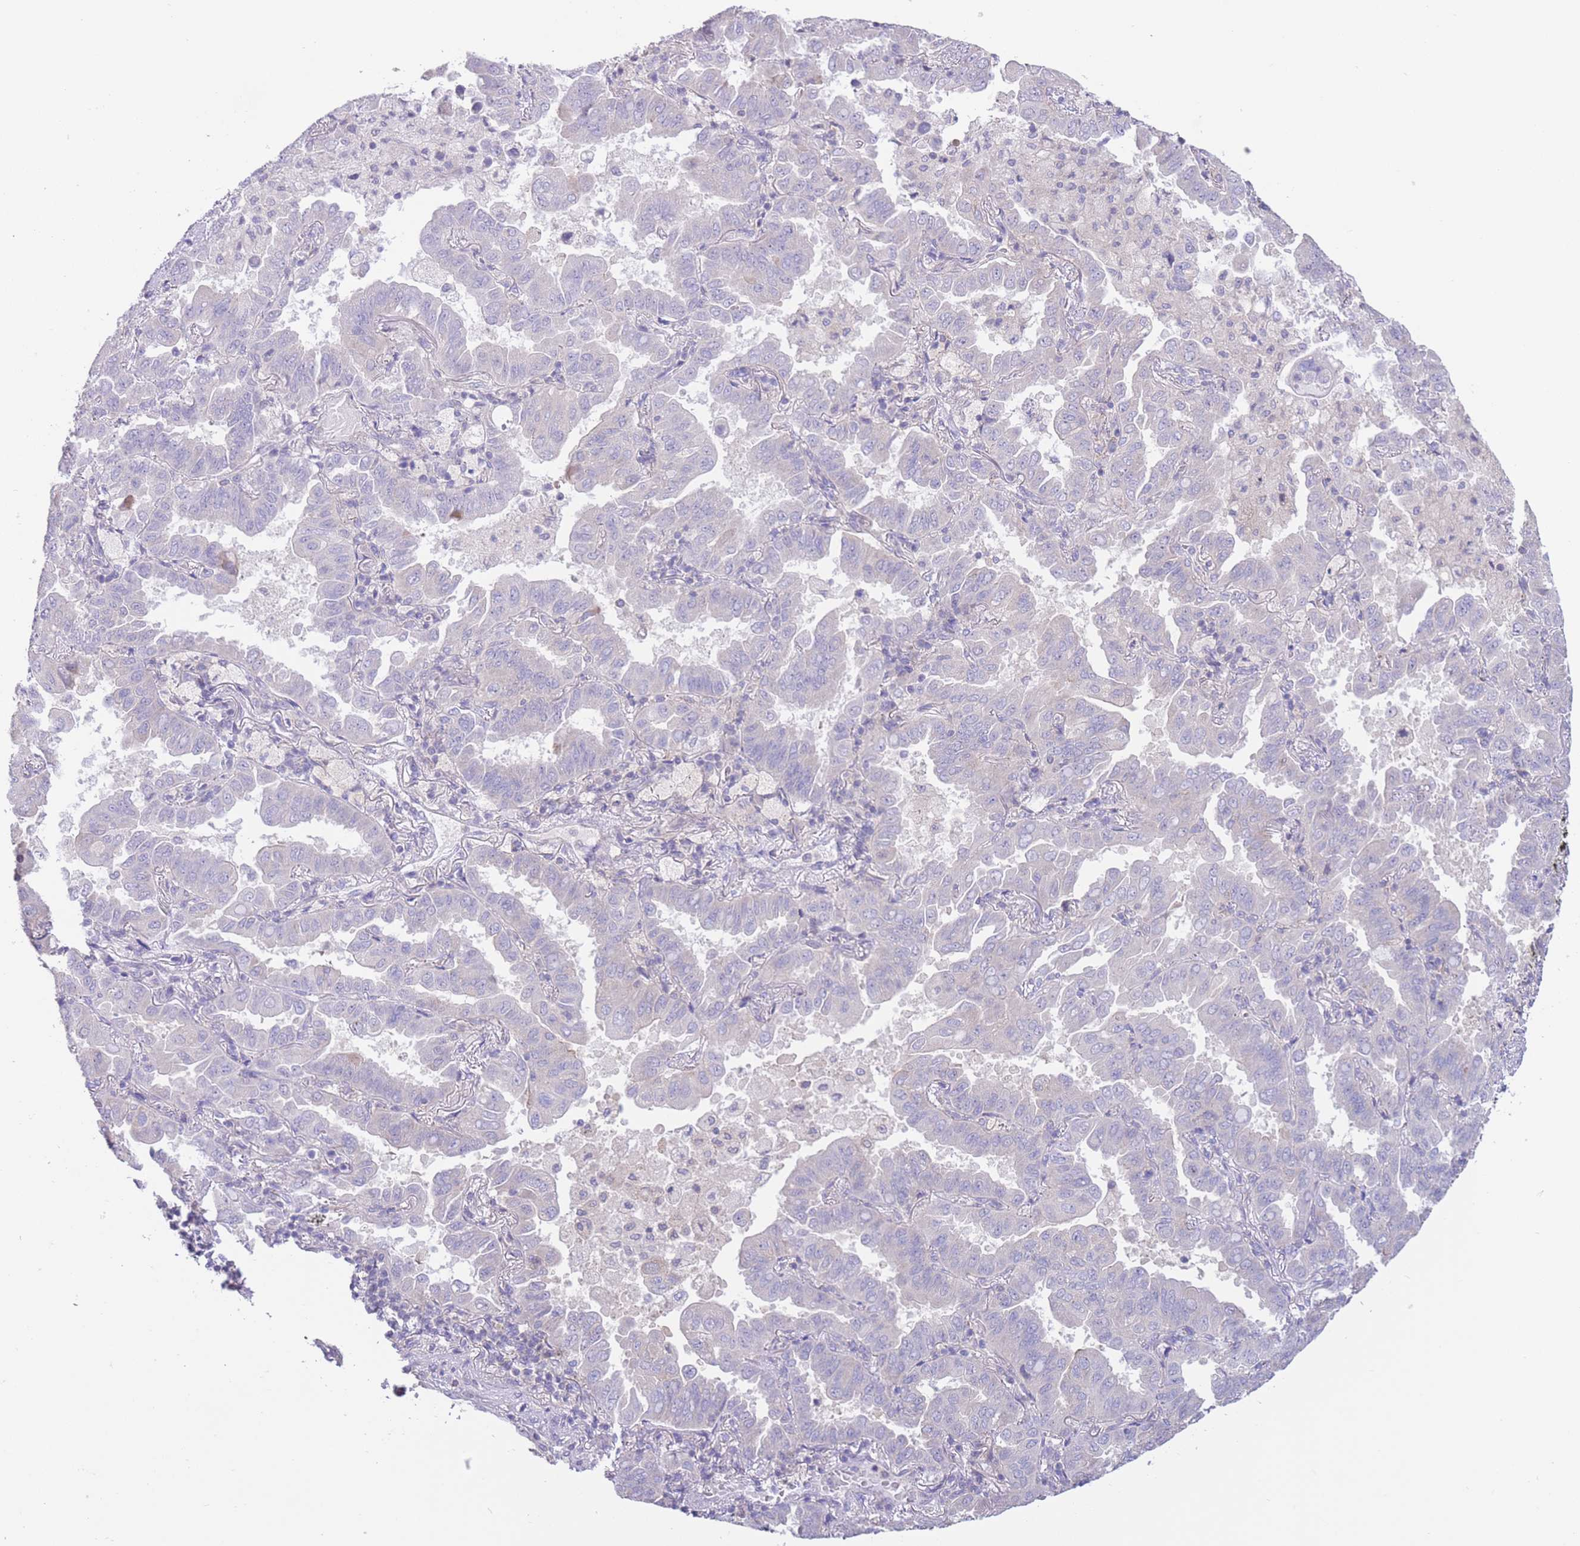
{"staining": {"intensity": "negative", "quantity": "none", "location": "none"}, "tissue": "lung cancer", "cell_type": "Tumor cells", "image_type": "cancer", "snomed": [{"axis": "morphology", "description": "Adenocarcinoma, NOS"}, {"axis": "topography", "description": "Lung"}], "caption": "An image of lung adenocarcinoma stained for a protein shows no brown staining in tumor cells.", "gene": "ALS2CL", "patient": {"sex": "male", "age": 64}}